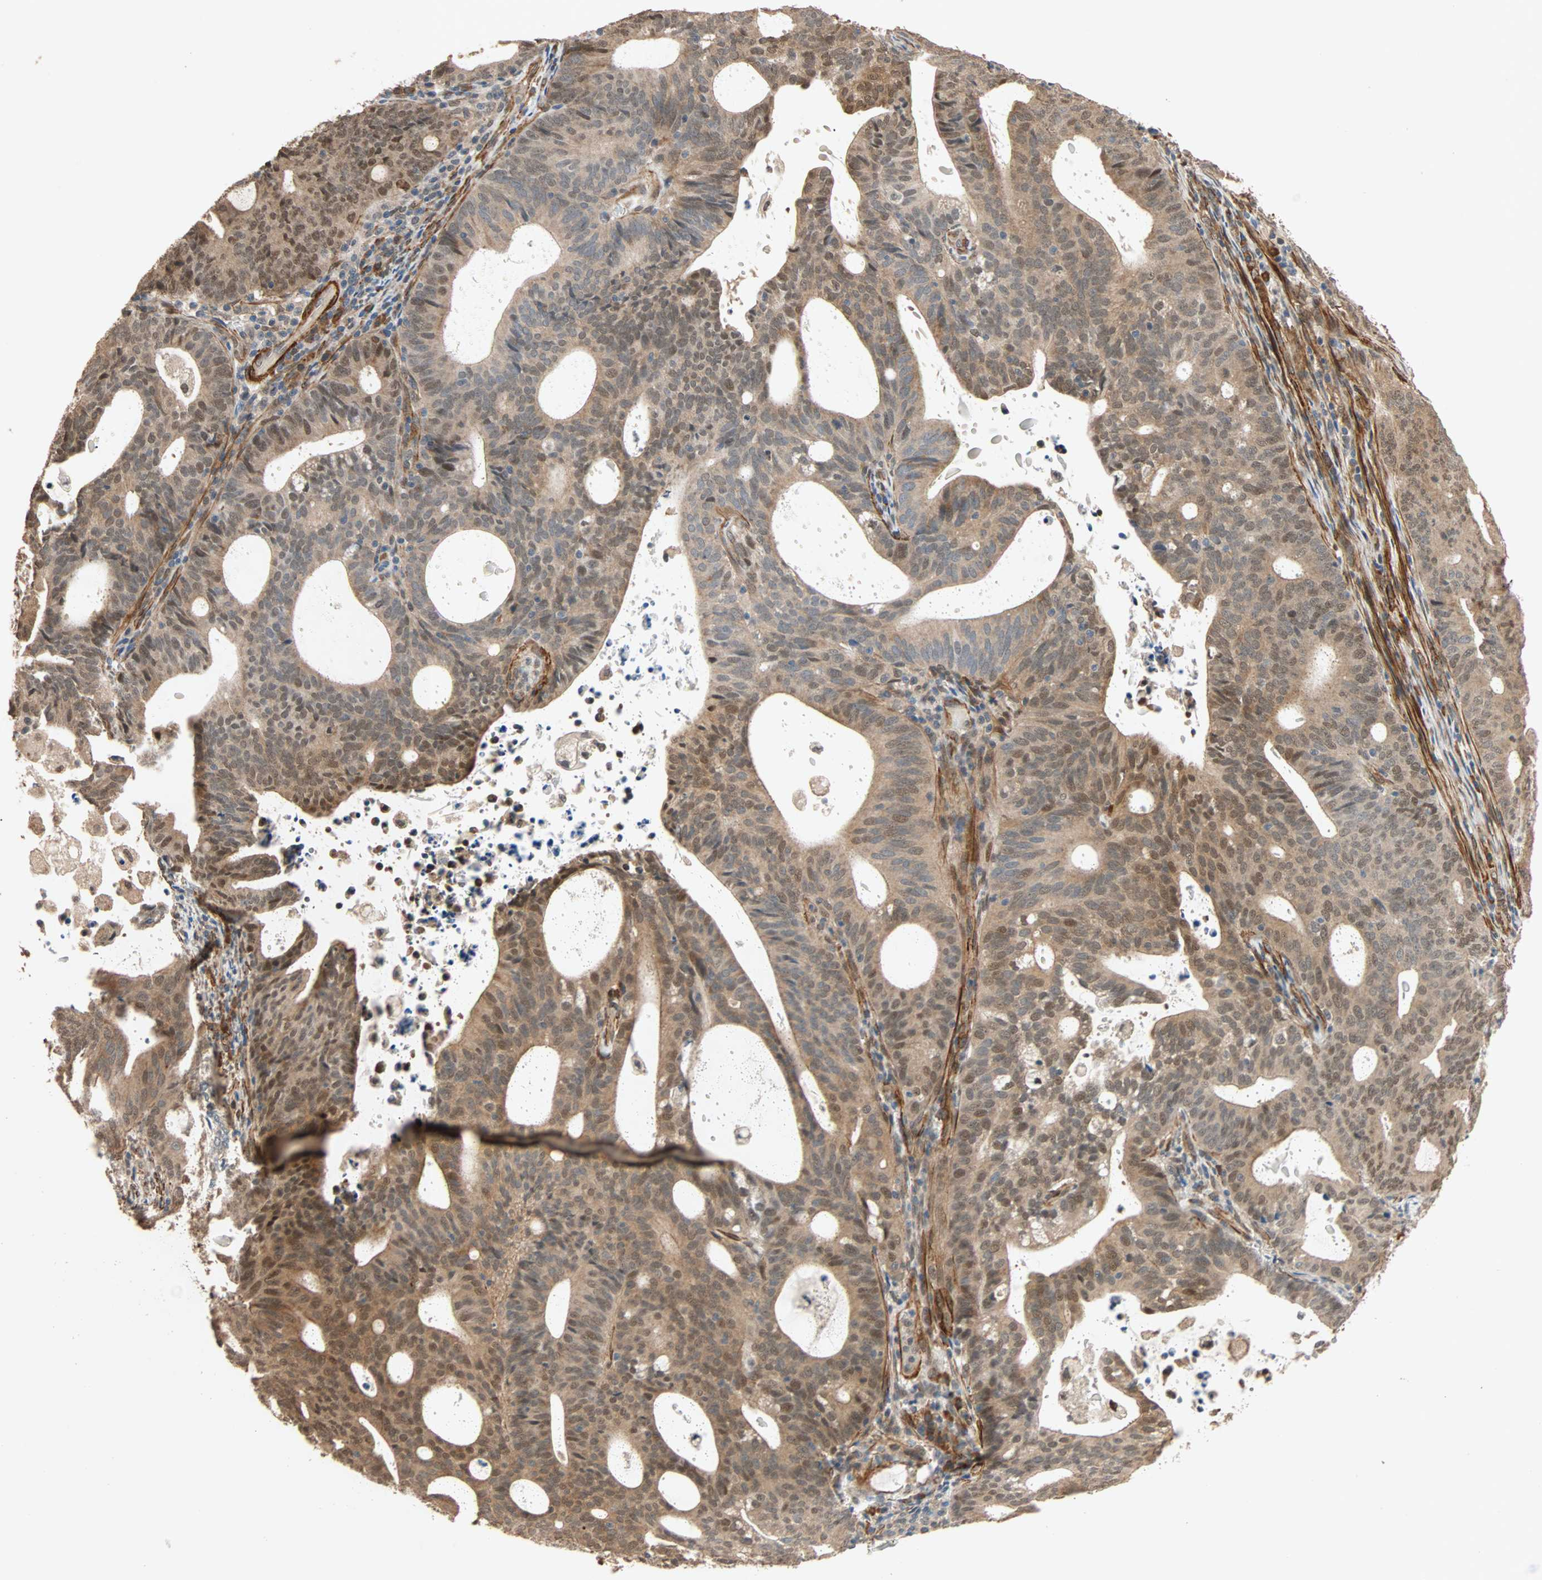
{"staining": {"intensity": "moderate", "quantity": ">75%", "location": "cytoplasmic/membranous,nuclear"}, "tissue": "endometrial cancer", "cell_type": "Tumor cells", "image_type": "cancer", "snomed": [{"axis": "morphology", "description": "Adenocarcinoma, NOS"}, {"axis": "topography", "description": "Uterus"}], "caption": "Endometrial cancer (adenocarcinoma) stained with immunohistochemistry demonstrates moderate cytoplasmic/membranous and nuclear positivity in about >75% of tumor cells.", "gene": "QSER1", "patient": {"sex": "female", "age": 83}}